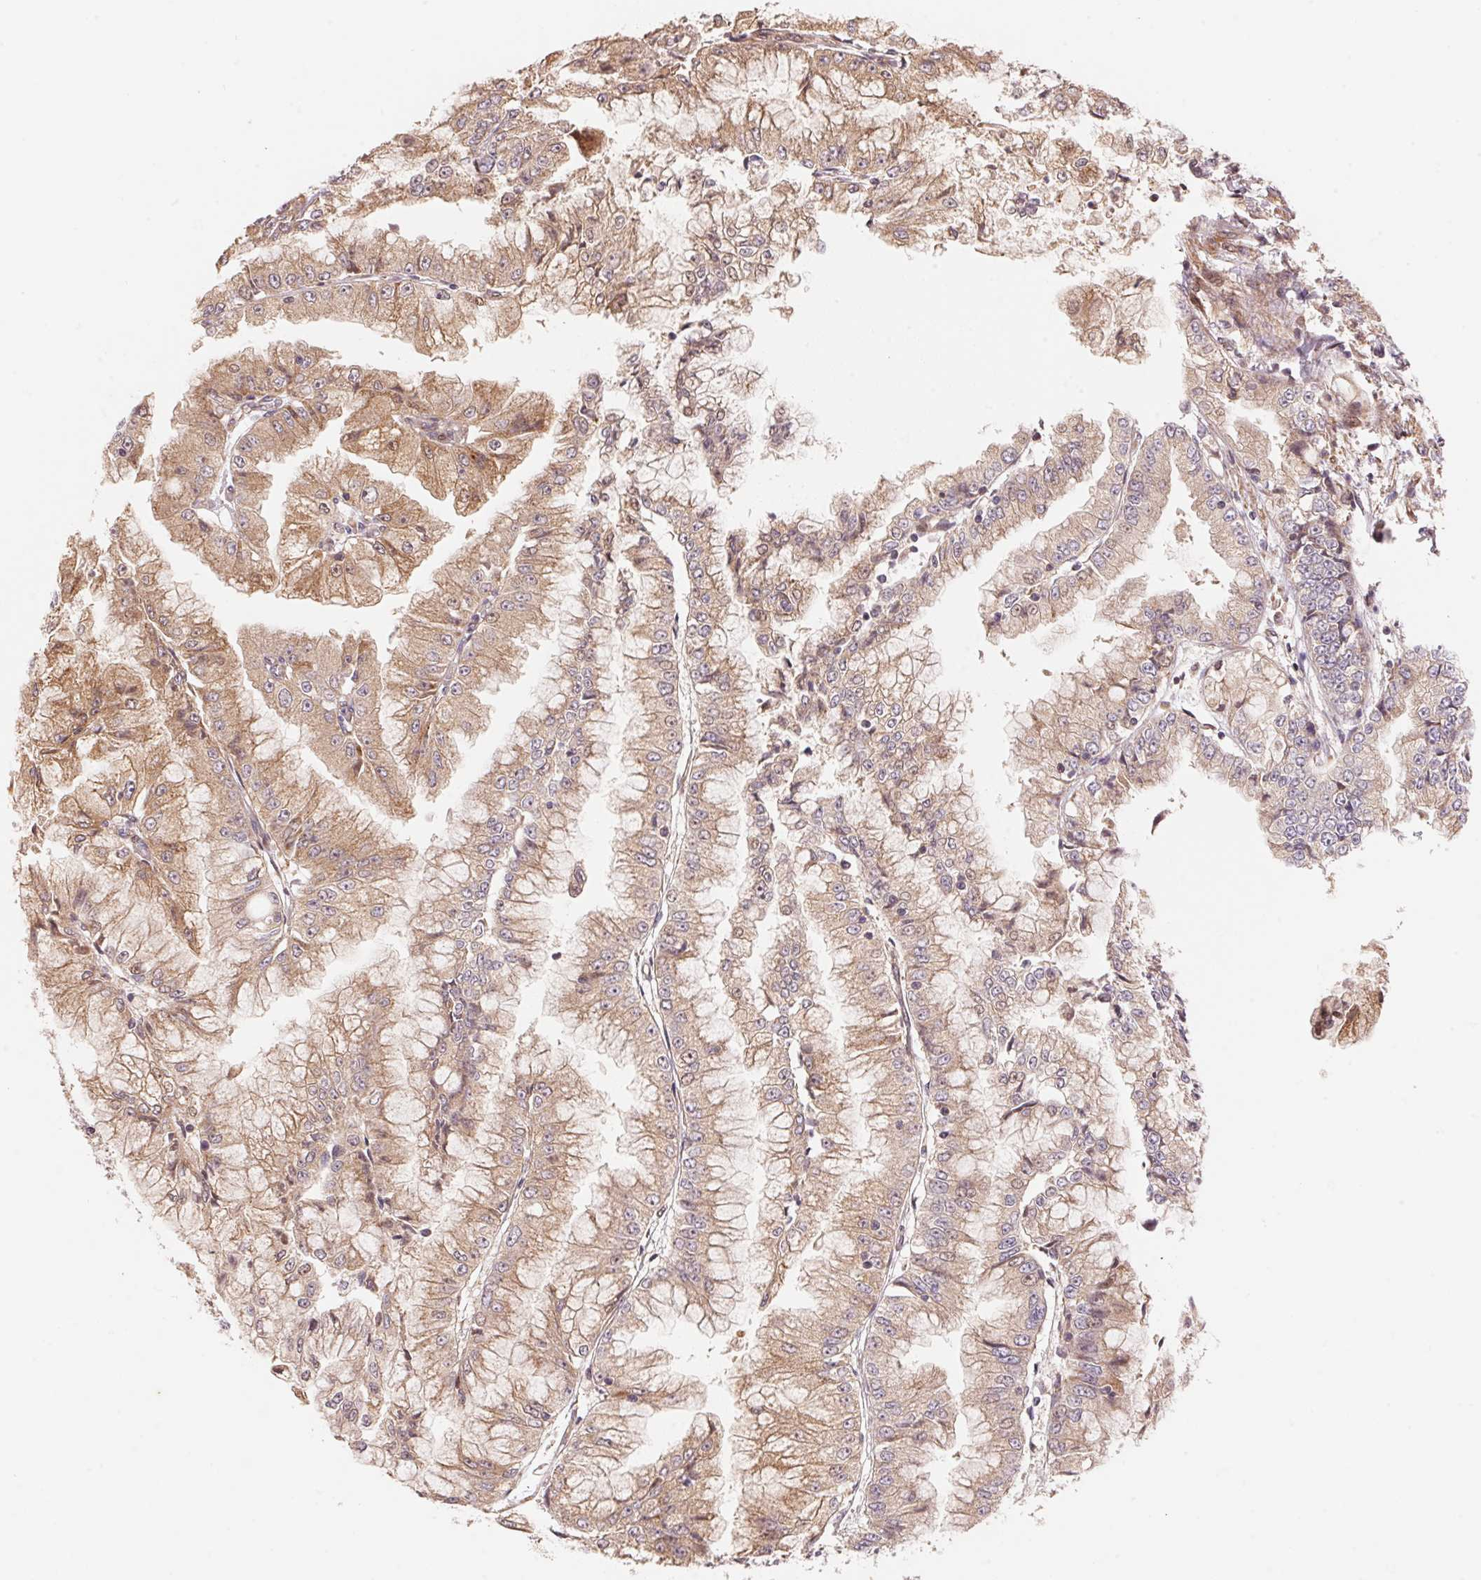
{"staining": {"intensity": "weak", "quantity": "25%-75%", "location": "cytoplasmic/membranous"}, "tissue": "stomach cancer", "cell_type": "Tumor cells", "image_type": "cancer", "snomed": [{"axis": "morphology", "description": "Adenocarcinoma, NOS"}, {"axis": "topography", "description": "Stomach, upper"}], "caption": "Immunohistochemistry of human stomach cancer (adenocarcinoma) demonstrates low levels of weak cytoplasmic/membranous expression in about 25%-75% of tumor cells.", "gene": "TNIP2", "patient": {"sex": "female", "age": 74}}